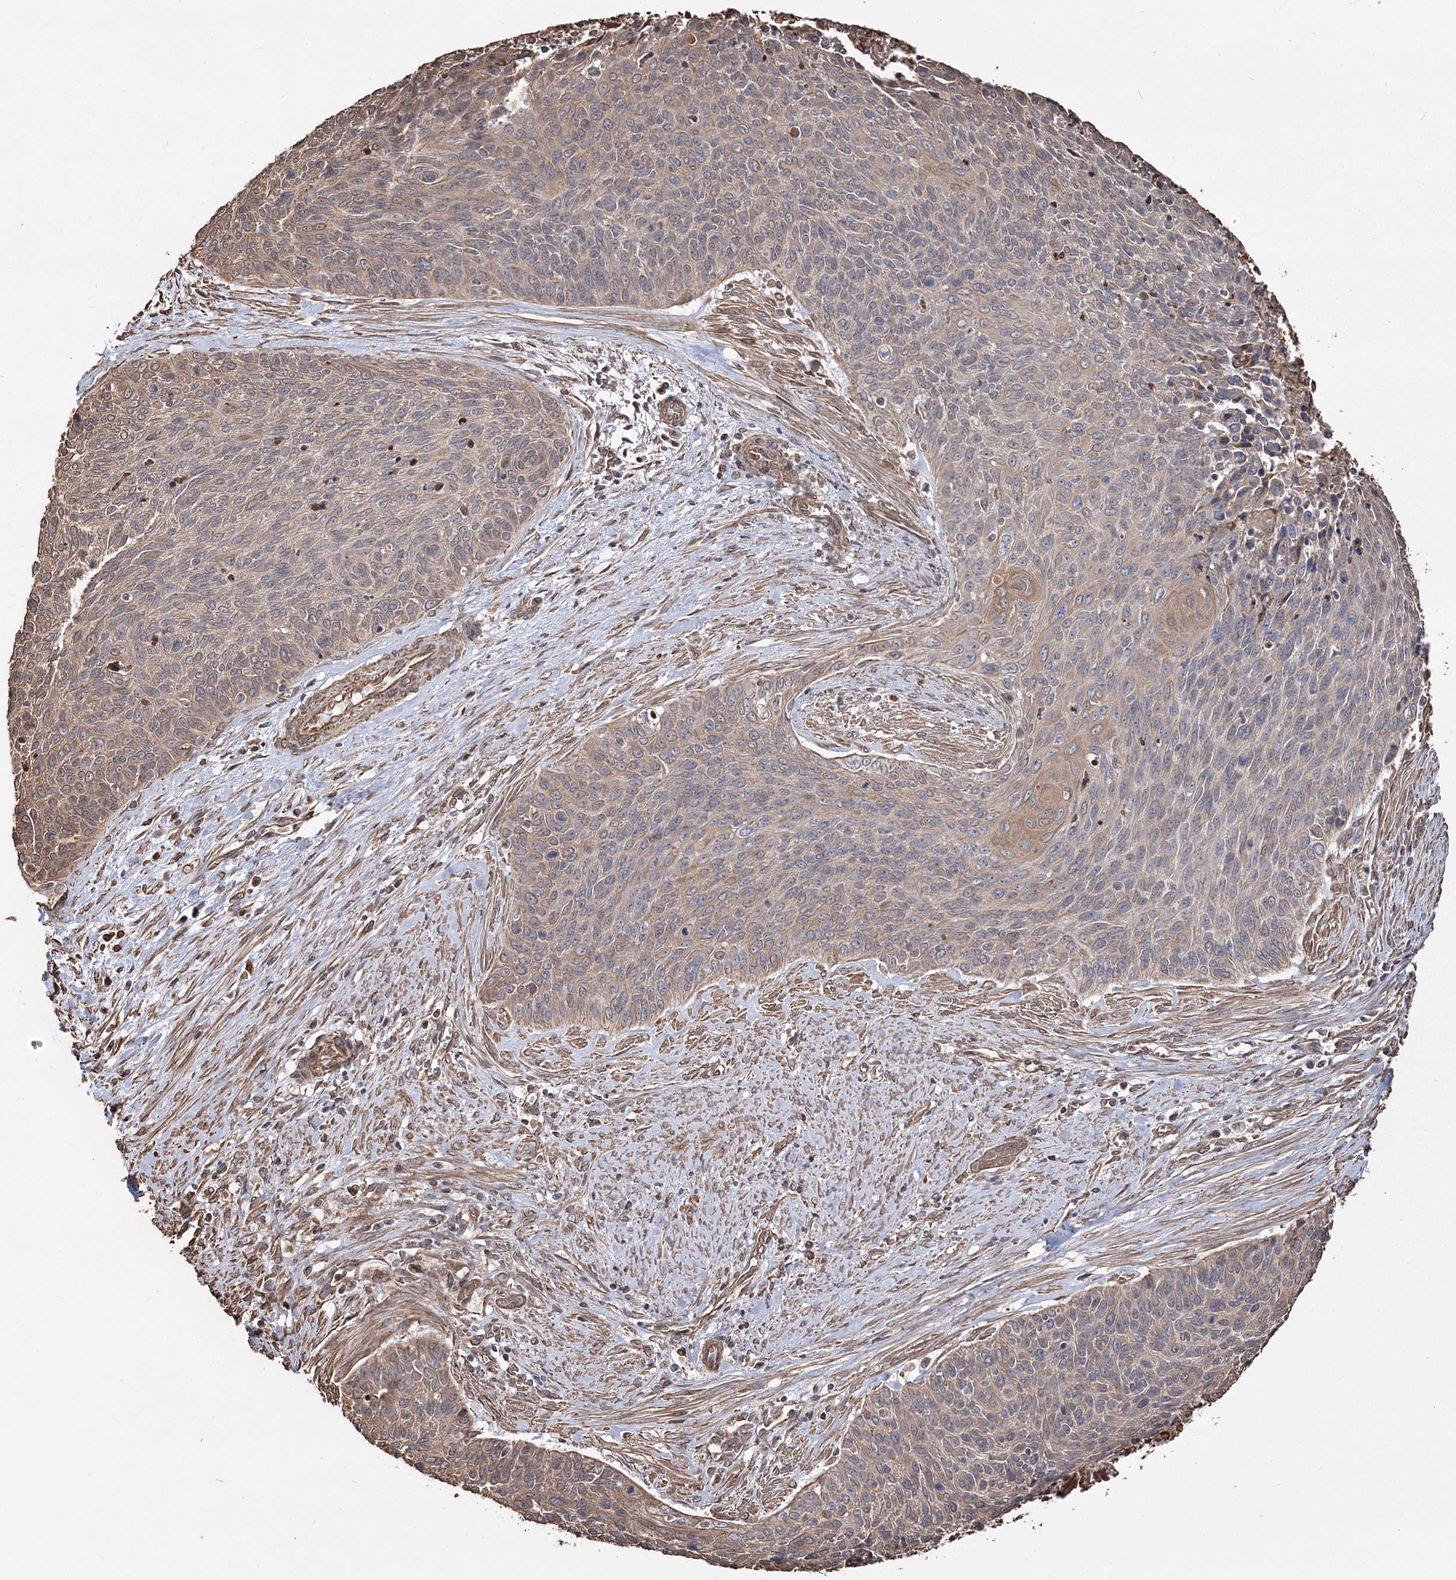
{"staining": {"intensity": "moderate", "quantity": "25%-75%", "location": "cytoplasmic/membranous"}, "tissue": "cervical cancer", "cell_type": "Tumor cells", "image_type": "cancer", "snomed": [{"axis": "morphology", "description": "Squamous cell carcinoma, NOS"}, {"axis": "topography", "description": "Cervix"}], "caption": "A micrograph showing moderate cytoplasmic/membranous staining in approximately 25%-75% of tumor cells in cervical squamous cell carcinoma, as visualized by brown immunohistochemical staining.", "gene": "ATP11B", "patient": {"sex": "female", "age": 55}}